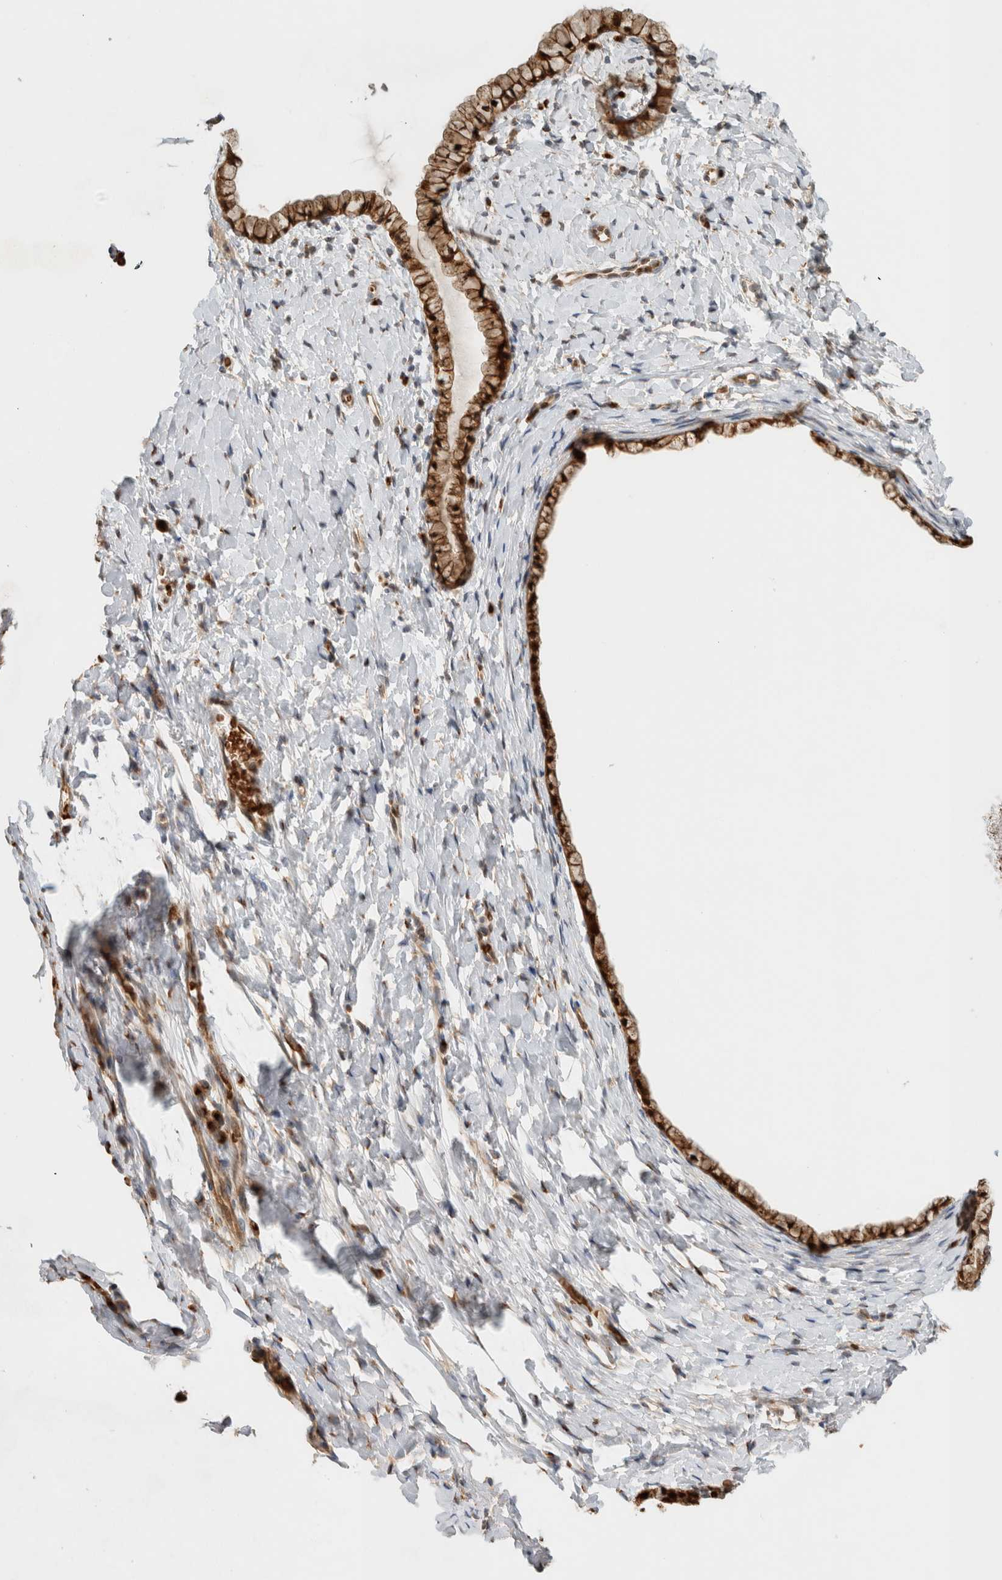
{"staining": {"intensity": "strong", "quantity": ">75%", "location": "cytoplasmic/membranous,nuclear"}, "tissue": "cervix", "cell_type": "Glandular cells", "image_type": "normal", "snomed": [{"axis": "morphology", "description": "Normal tissue, NOS"}, {"axis": "topography", "description": "Cervix"}], "caption": "Cervix was stained to show a protein in brown. There is high levels of strong cytoplasmic/membranous,nuclear staining in about >75% of glandular cells. (DAB (3,3'-diaminobenzidine) = brown stain, brightfield microscopy at high magnification).", "gene": "OTUD6B", "patient": {"sex": "female", "age": 72}}